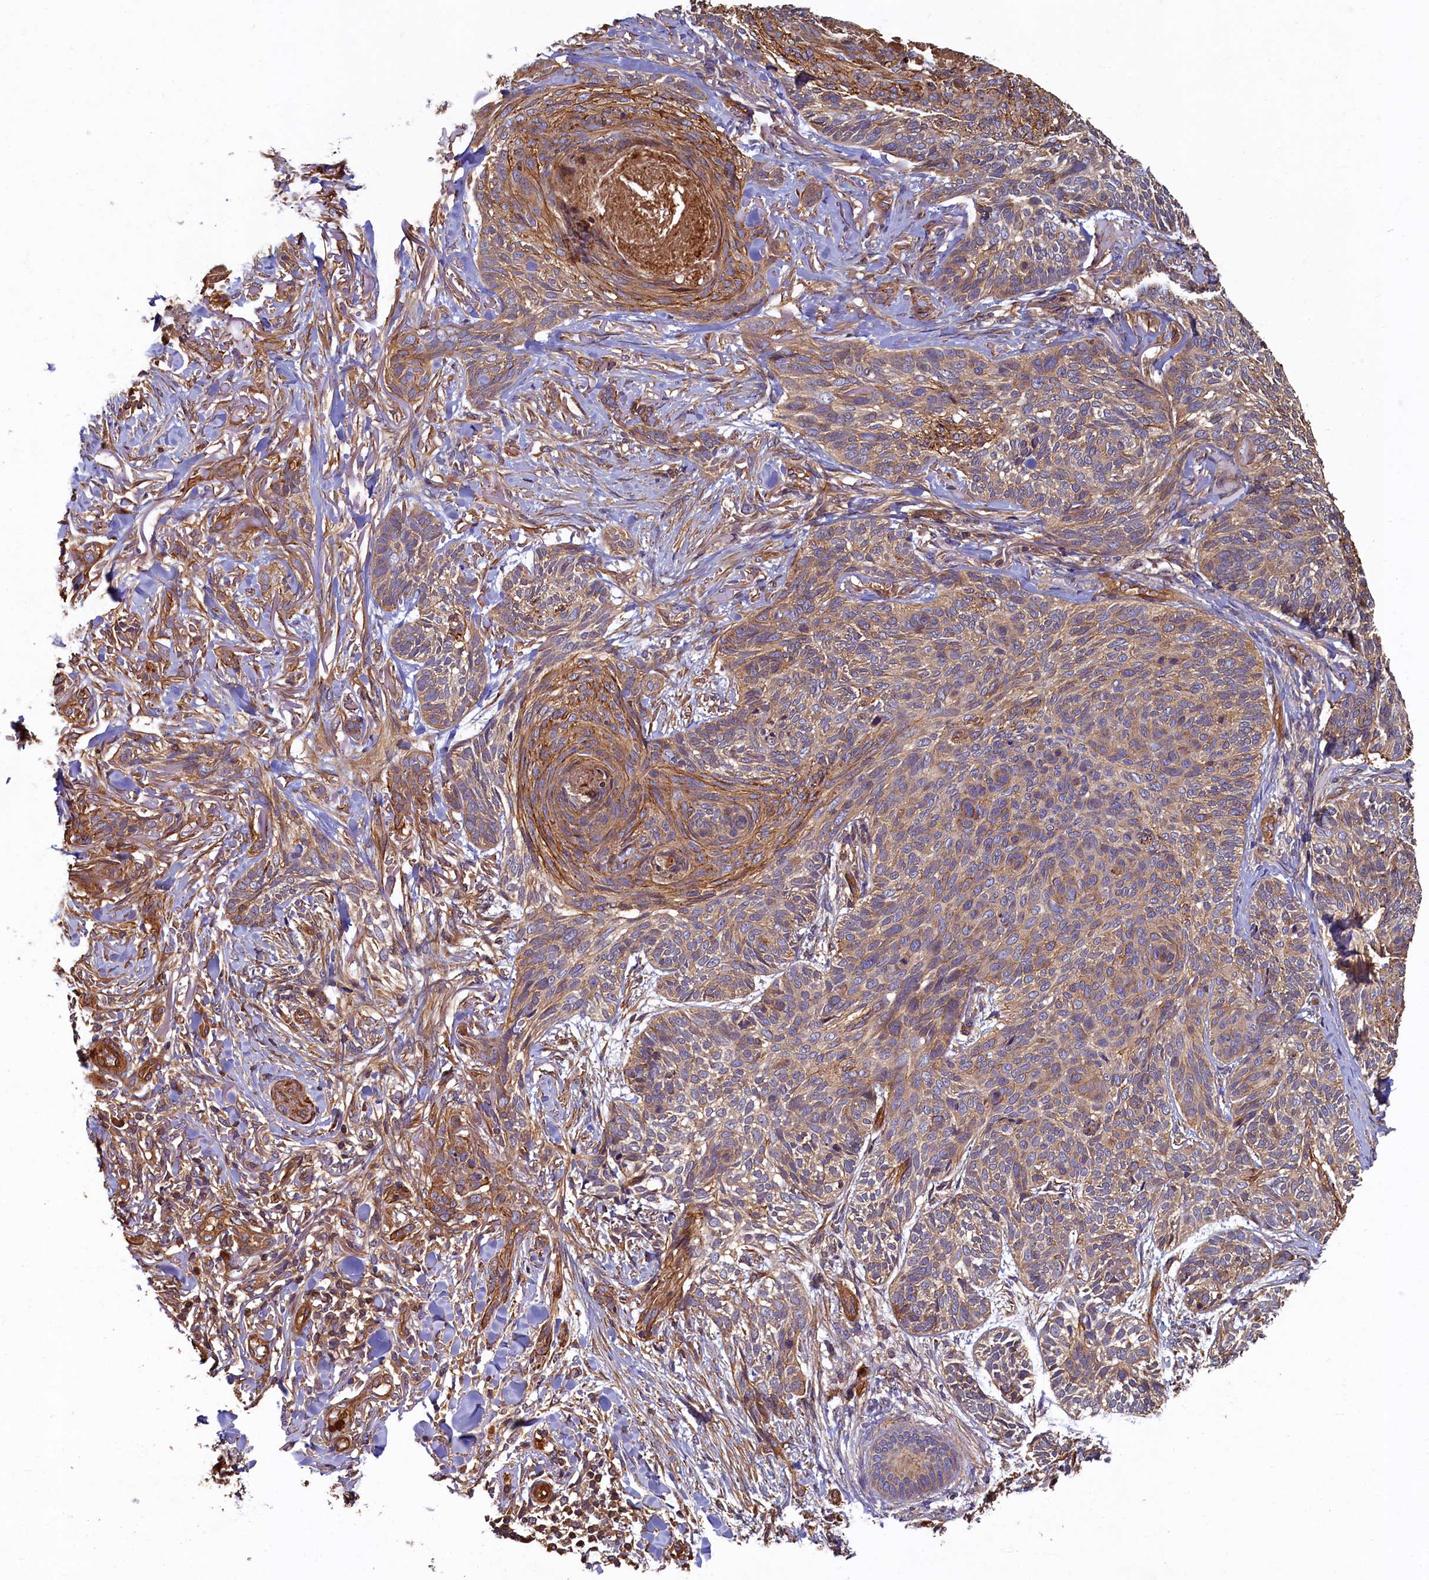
{"staining": {"intensity": "moderate", "quantity": ">75%", "location": "cytoplasmic/membranous"}, "tissue": "skin cancer", "cell_type": "Tumor cells", "image_type": "cancer", "snomed": [{"axis": "morphology", "description": "Normal tissue, NOS"}, {"axis": "morphology", "description": "Basal cell carcinoma"}, {"axis": "topography", "description": "Skin"}], "caption": "Tumor cells display medium levels of moderate cytoplasmic/membranous staining in approximately >75% of cells in skin basal cell carcinoma.", "gene": "CCDC102B", "patient": {"sex": "male", "age": 66}}